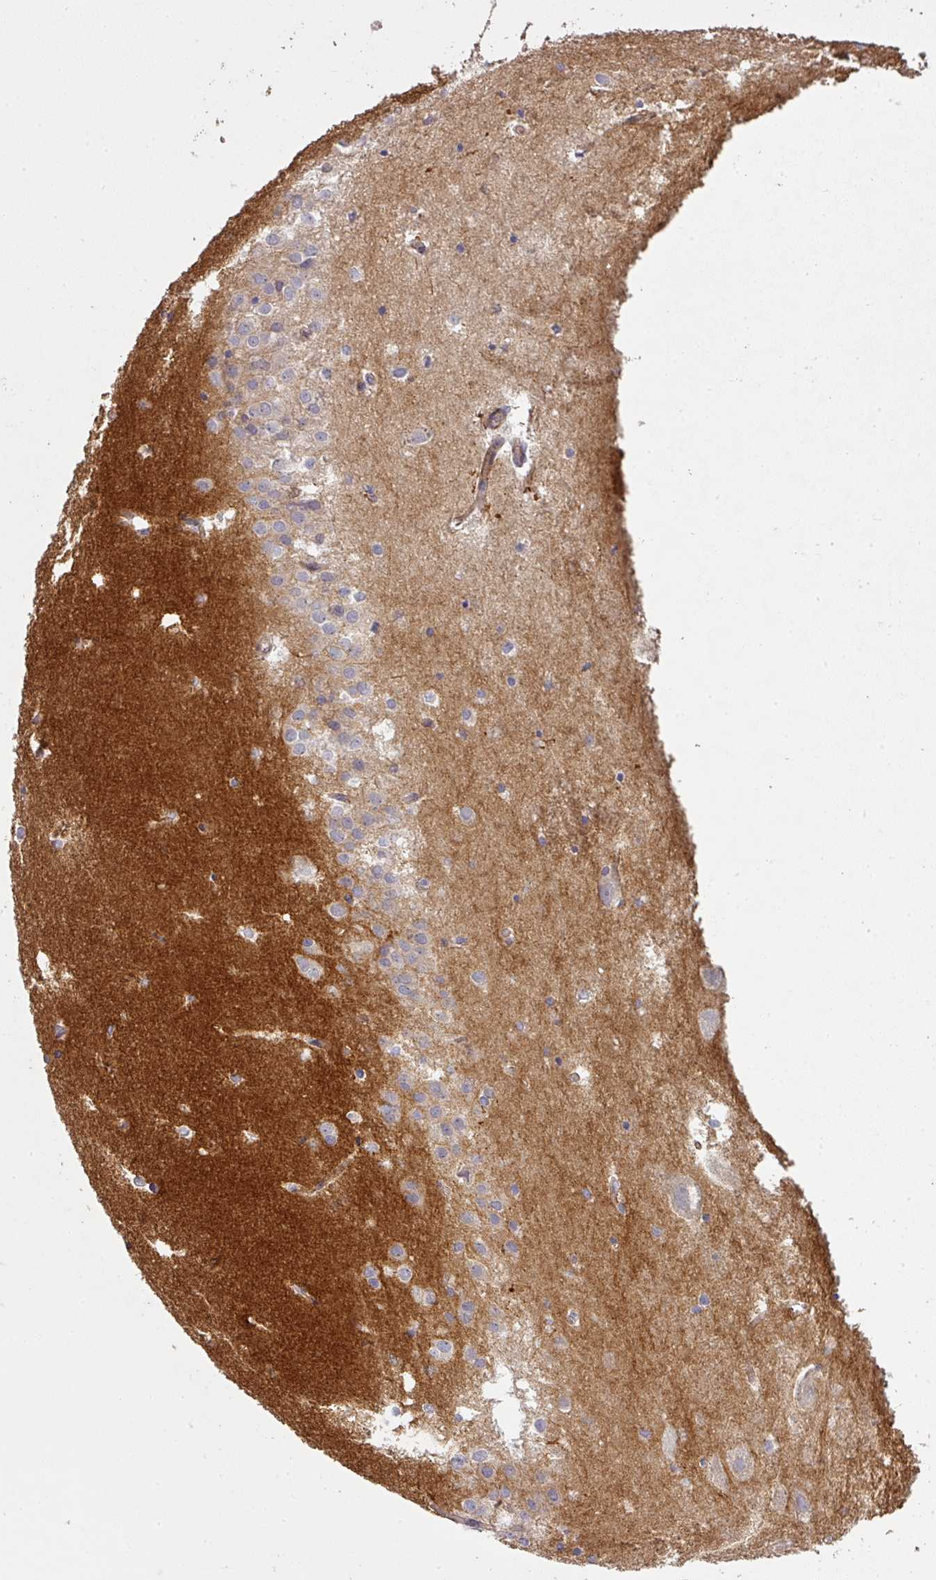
{"staining": {"intensity": "negative", "quantity": "none", "location": "none"}, "tissue": "hippocampus", "cell_type": "Glial cells", "image_type": "normal", "snomed": [{"axis": "morphology", "description": "Normal tissue, NOS"}, {"axis": "topography", "description": "Hippocampus"}], "caption": "This is an immunohistochemistry histopathology image of normal hippocampus. There is no staining in glial cells.", "gene": "PCDH1", "patient": {"sex": "female", "age": 52}}